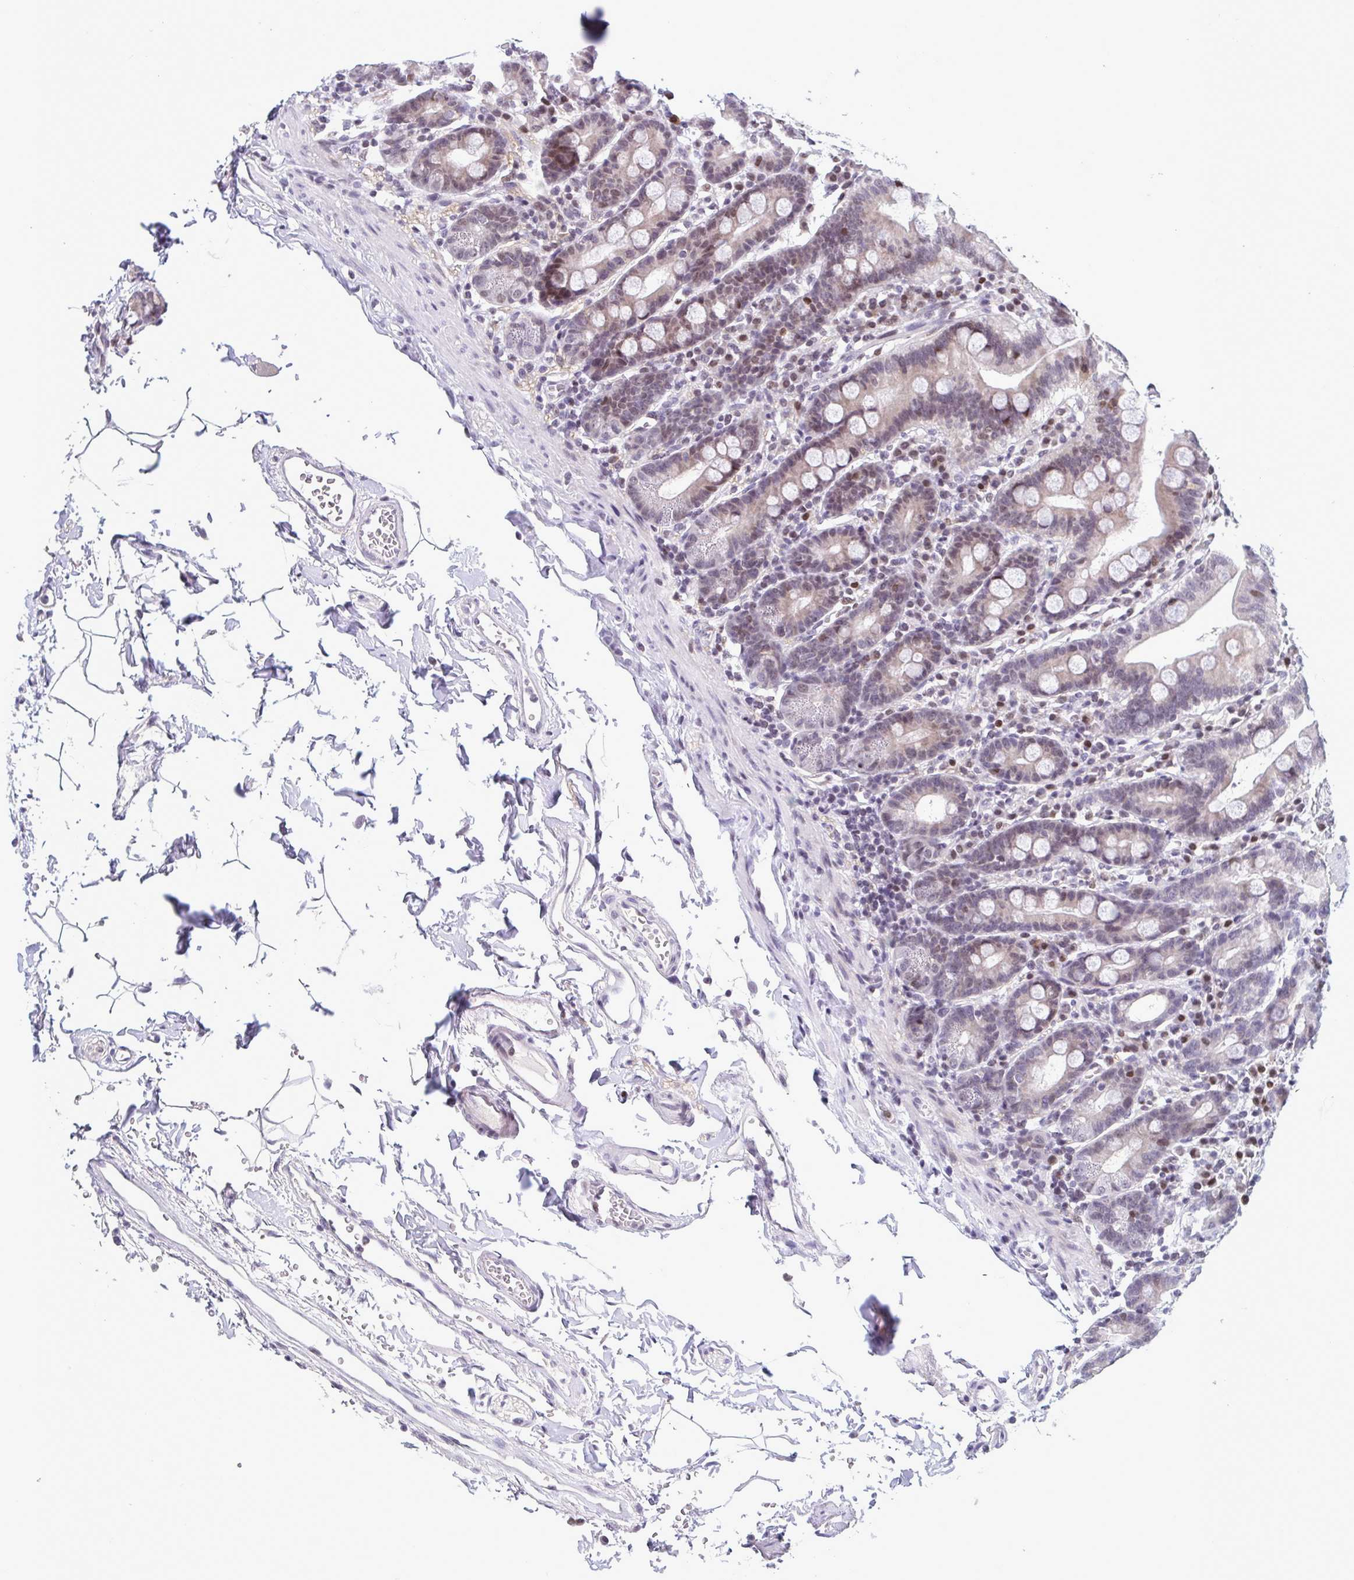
{"staining": {"intensity": "moderate", "quantity": "25%-75%", "location": "nuclear"}, "tissue": "duodenum", "cell_type": "Glandular cells", "image_type": "normal", "snomed": [{"axis": "morphology", "description": "Normal tissue, NOS"}, {"axis": "topography", "description": "Pancreas"}, {"axis": "topography", "description": "Duodenum"}], "caption": "A brown stain shows moderate nuclear expression of a protein in glandular cells of unremarkable duodenum. Immunohistochemistry stains the protein of interest in brown and the nuclei are stained blue.", "gene": "IRF1", "patient": {"sex": "male", "age": 59}}